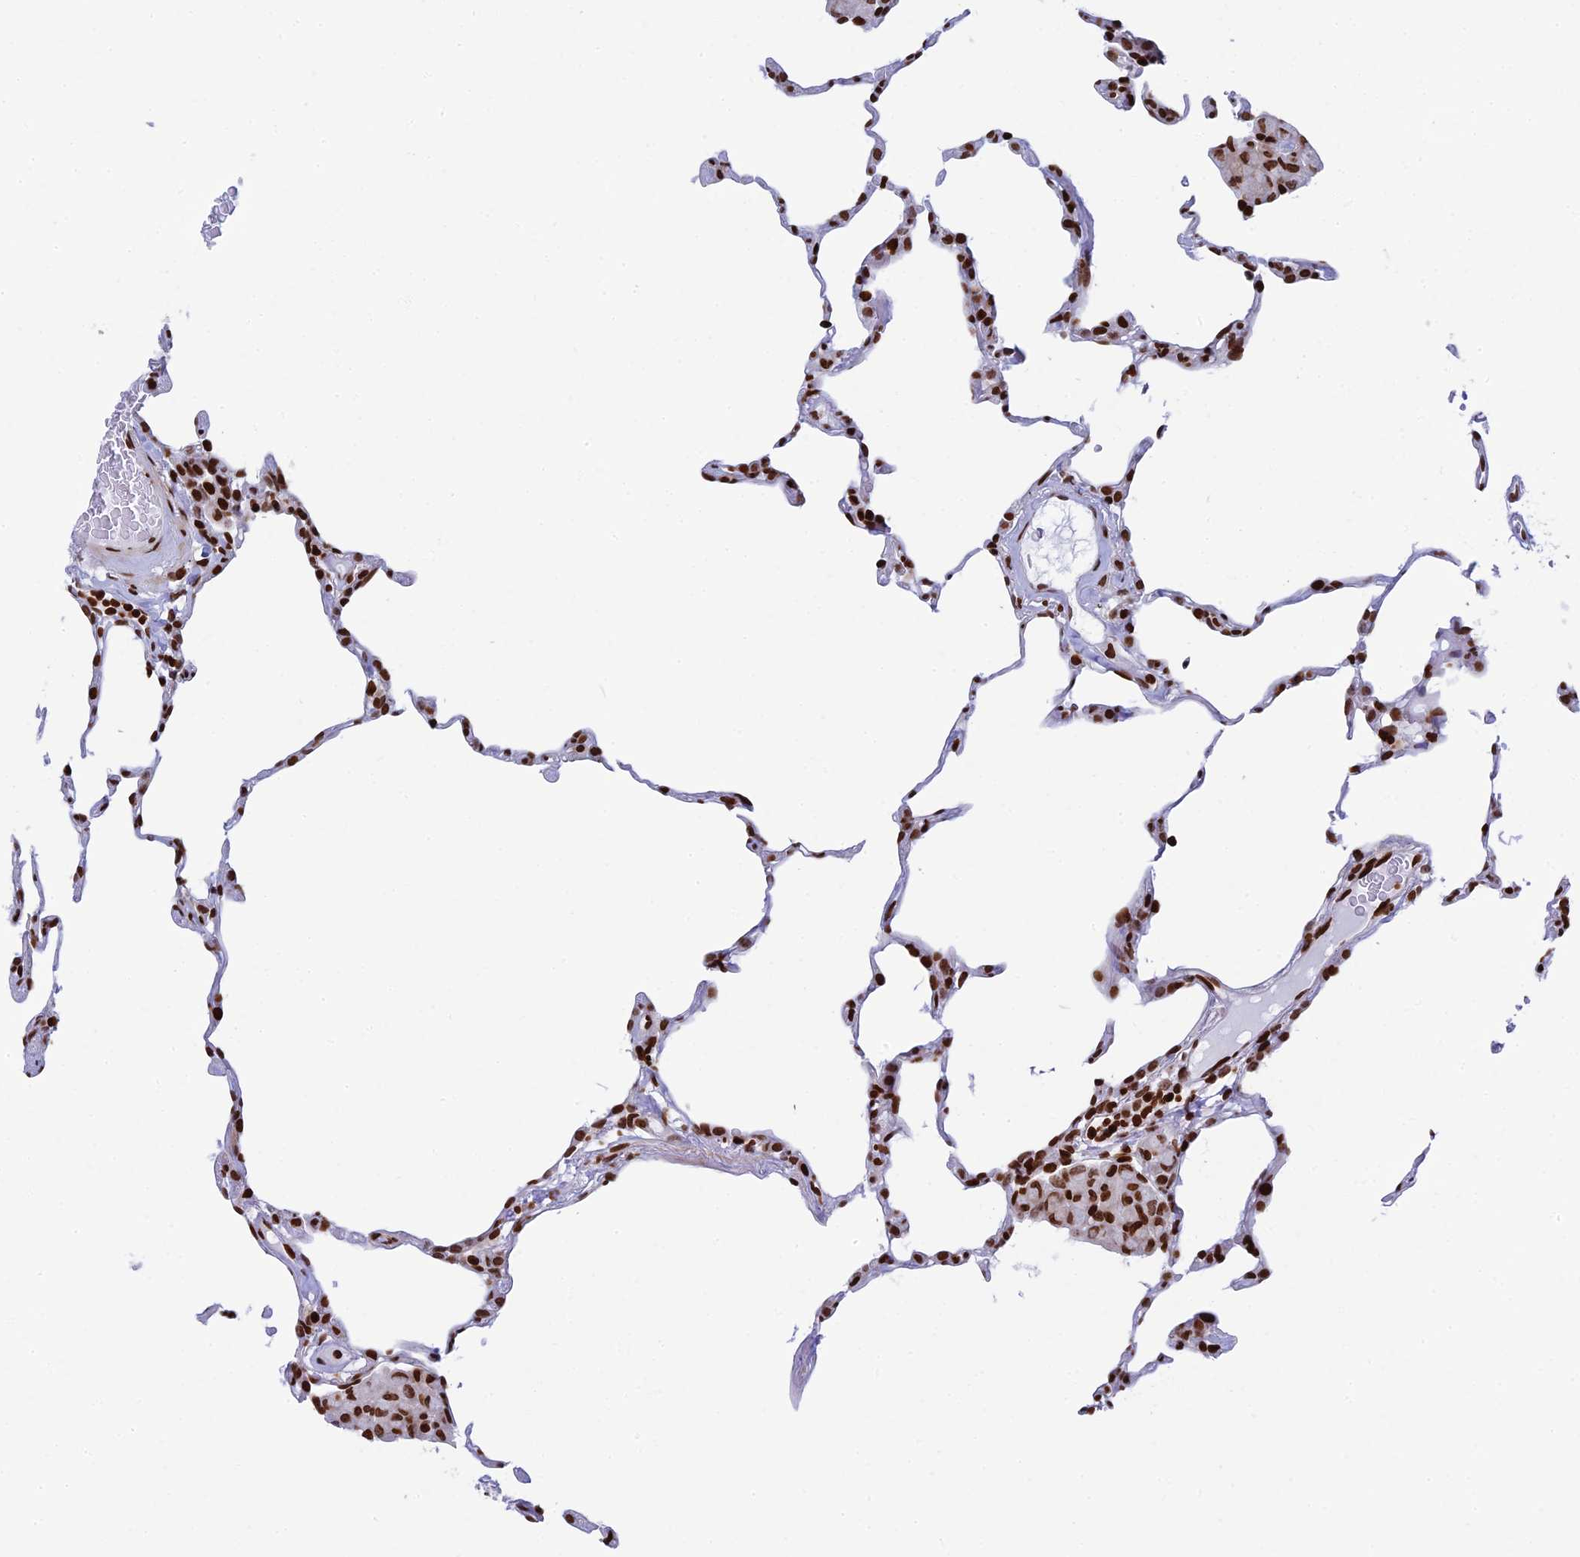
{"staining": {"intensity": "strong", "quantity": ">75%", "location": "nuclear"}, "tissue": "lung", "cell_type": "Alveolar cells", "image_type": "normal", "snomed": [{"axis": "morphology", "description": "Normal tissue, NOS"}, {"axis": "topography", "description": "Lung"}], "caption": "This image demonstrates IHC staining of normal human lung, with high strong nuclear staining in approximately >75% of alveolar cells.", "gene": "RPAP1", "patient": {"sex": "female", "age": 57}}